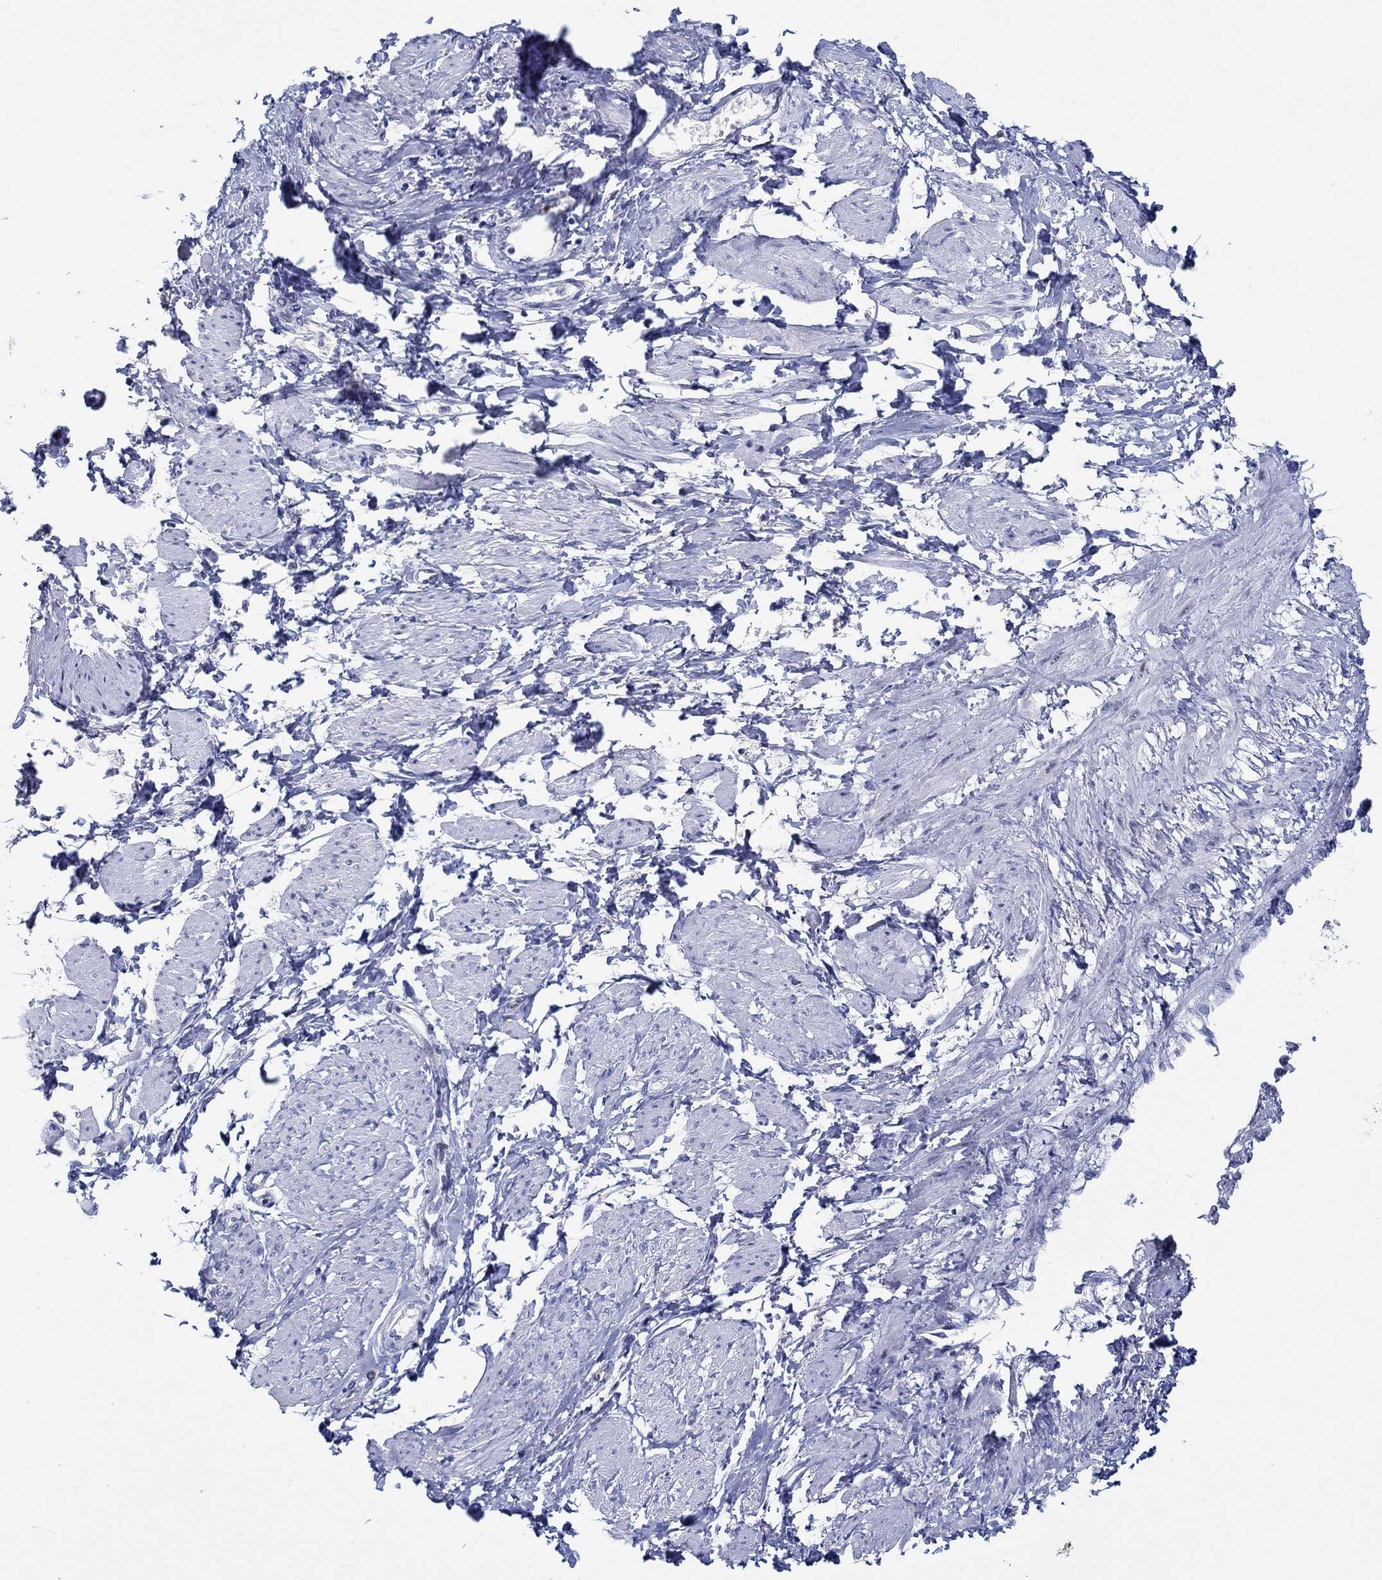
{"staining": {"intensity": "negative", "quantity": "none", "location": "none"}, "tissue": "smooth muscle", "cell_type": "Smooth muscle cells", "image_type": "normal", "snomed": [{"axis": "morphology", "description": "Normal tissue, NOS"}, {"axis": "topography", "description": "Smooth muscle"}, {"axis": "topography", "description": "Uterus"}], "caption": "Immunohistochemical staining of normal human smooth muscle displays no significant positivity in smooth muscle cells.", "gene": "SLC27A3", "patient": {"sex": "female", "age": 39}}